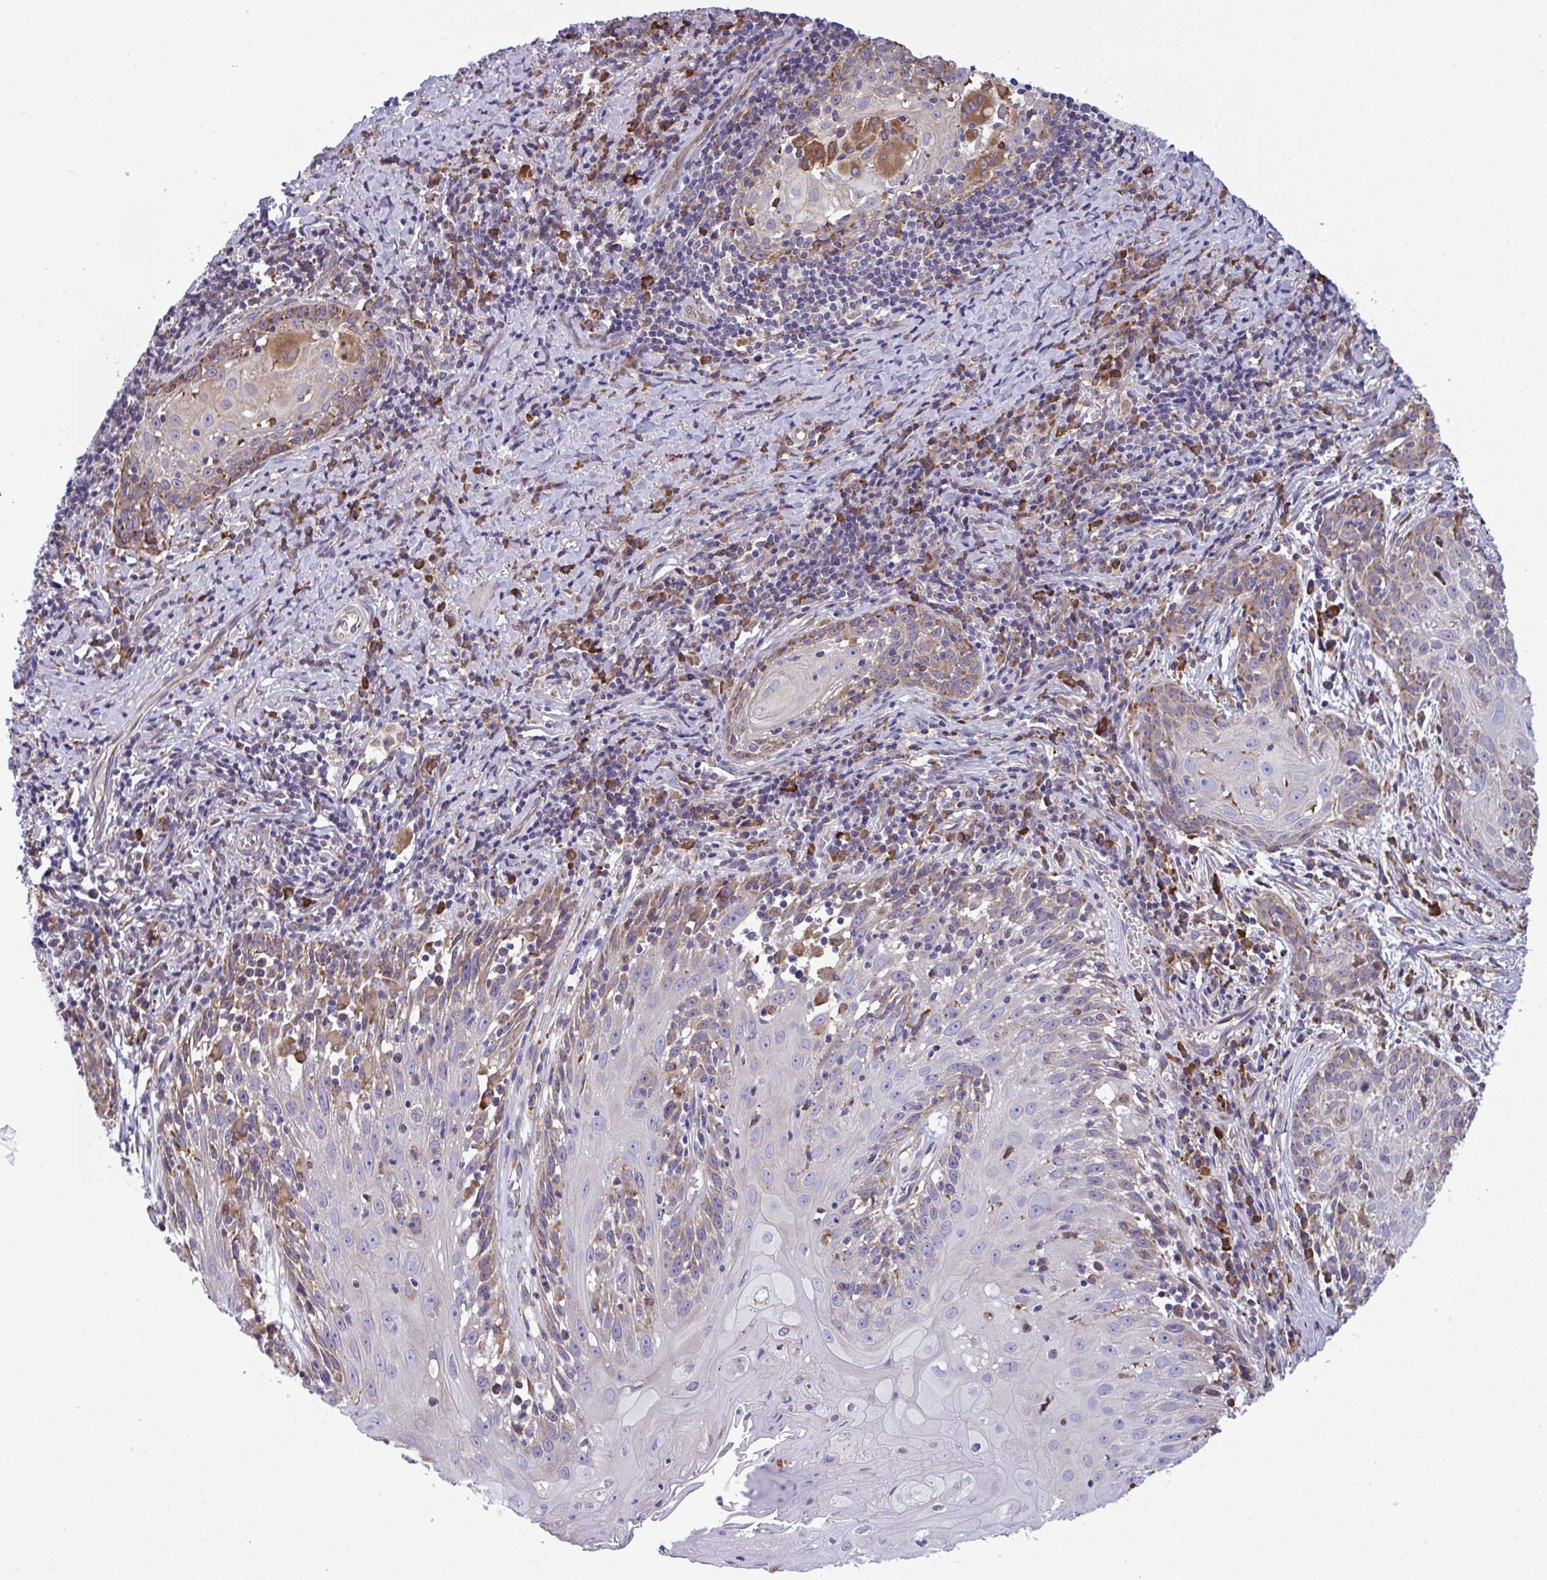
{"staining": {"intensity": "moderate", "quantity": "<25%", "location": "cytoplasmic/membranous"}, "tissue": "skin cancer", "cell_type": "Tumor cells", "image_type": "cancer", "snomed": [{"axis": "morphology", "description": "Squamous cell carcinoma, NOS"}, {"axis": "topography", "description": "Skin"}, {"axis": "topography", "description": "Vulva"}], "caption": "Immunohistochemical staining of human skin cancer (squamous cell carcinoma) displays low levels of moderate cytoplasmic/membranous protein positivity in about <25% of tumor cells. Nuclei are stained in blue.", "gene": "MYMK", "patient": {"sex": "female", "age": 76}}